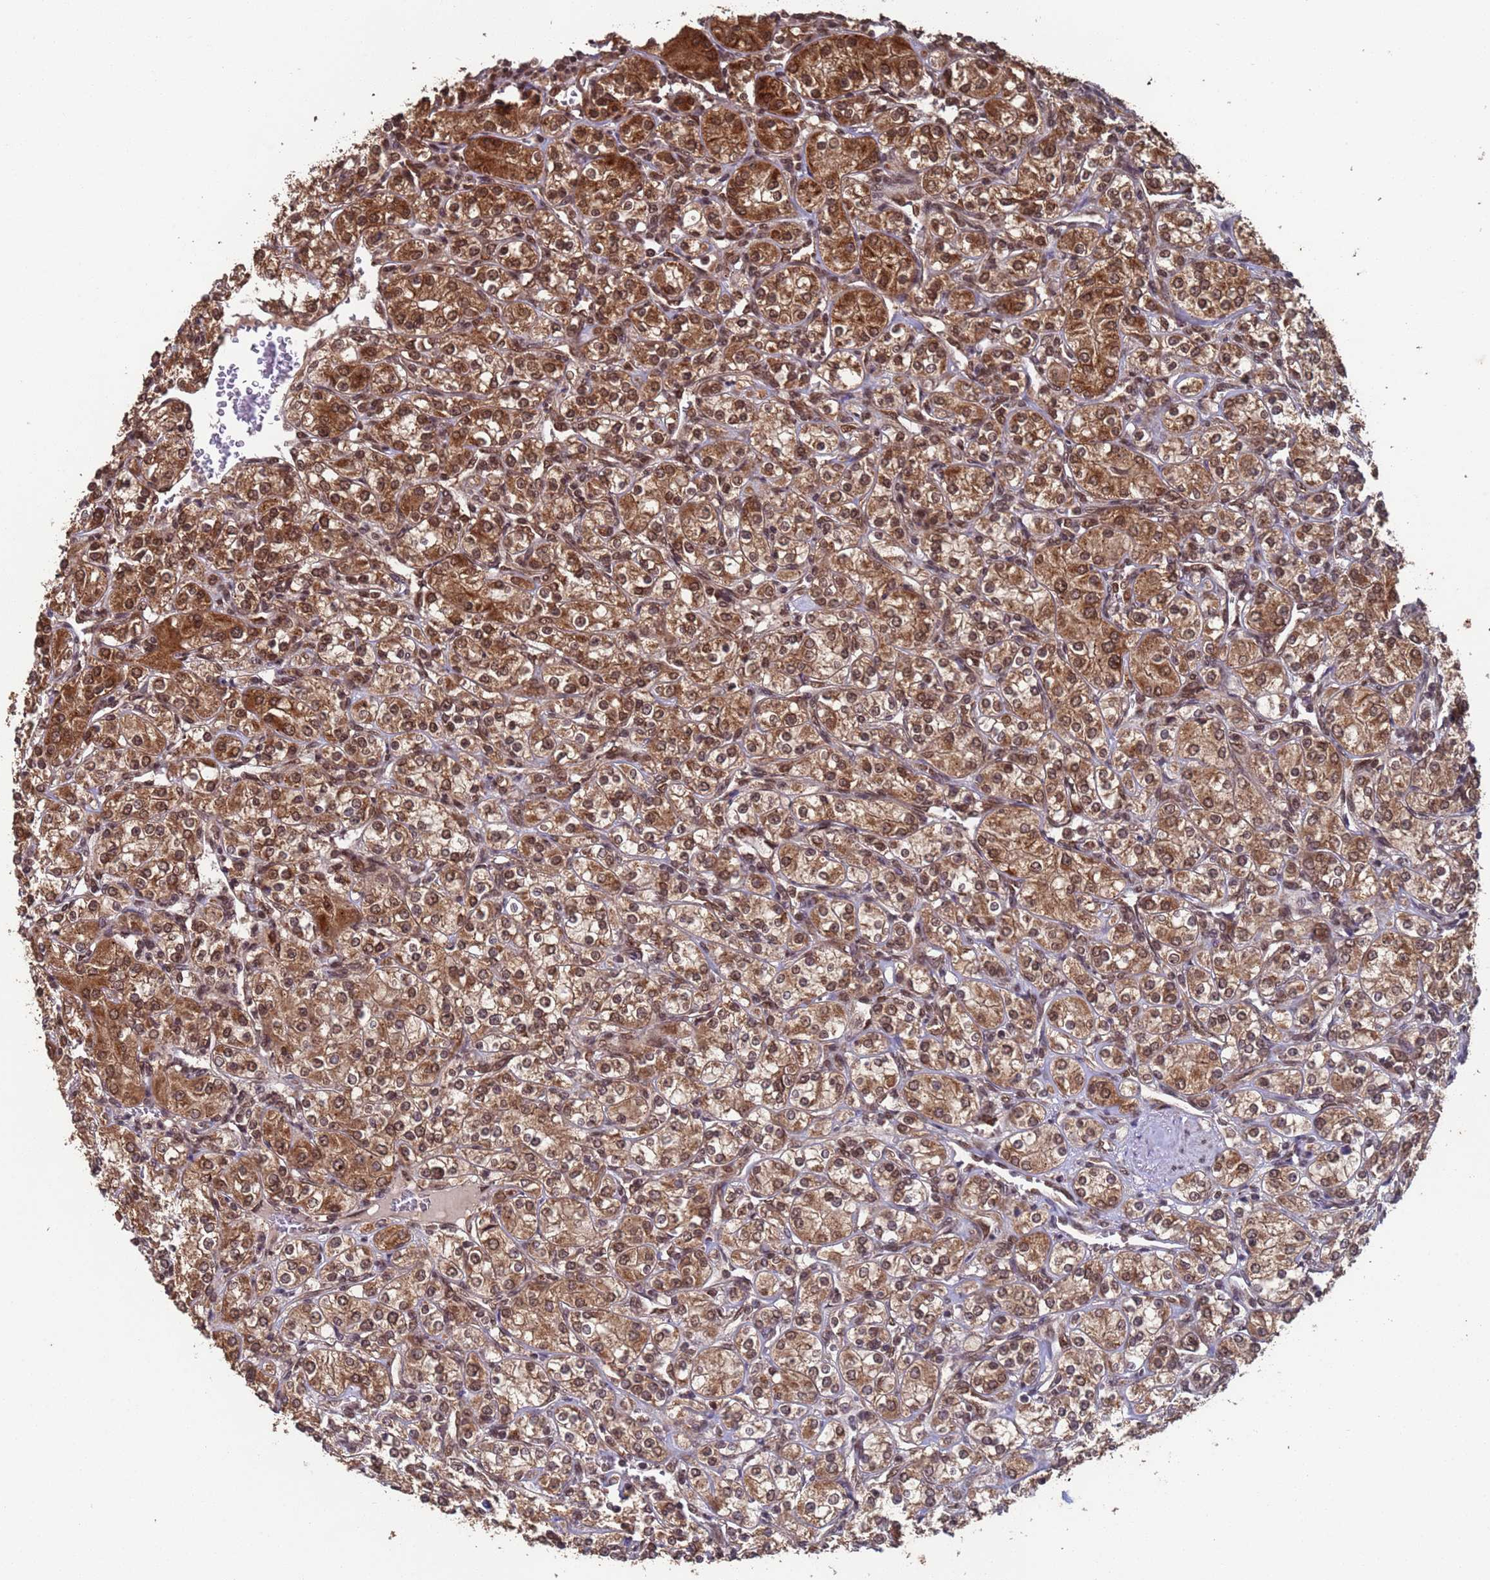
{"staining": {"intensity": "moderate", "quantity": ">75%", "location": "cytoplasmic/membranous,nuclear"}, "tissue": "renal cancer", "cell_type": "Tumor cells", "image_type": "cancer", "snomed": [{"axis": "morphology", "description": "Adenocarcinoma, NOS"}, {"axis": "topography", "description": "Kidney"}], "caption": "Approximately >75% of tumor cells in renal adenocarcinoma show moderate cytoplasmic/membranous and nuclear protein staining as visualized by brown immunohistochemical staining.", "gene": "FUBP3", "patient": {"sex": "male", "age": 77}}